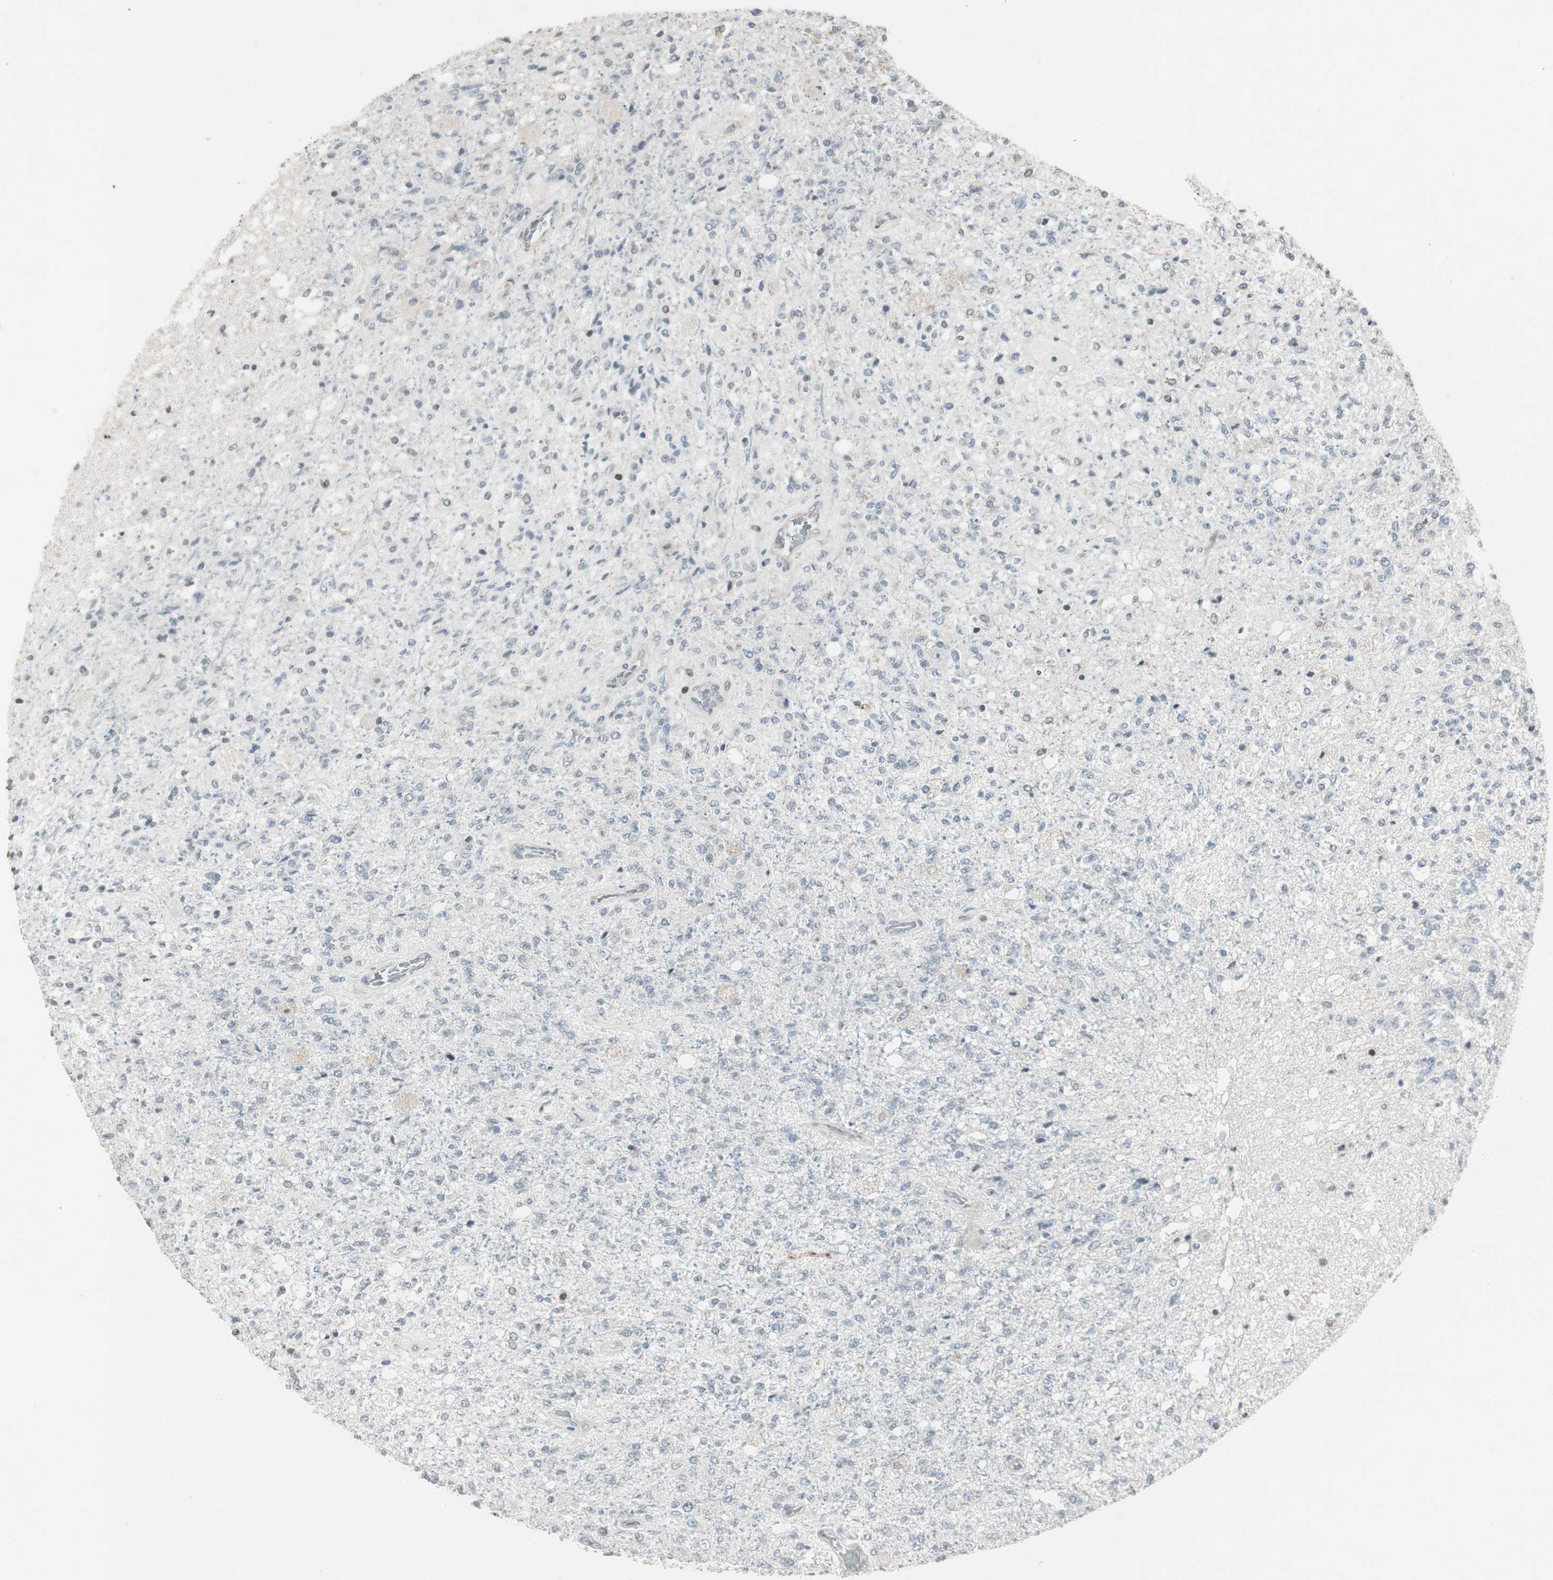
{"staining": {"intensity": "negative", "quantity": "none", "location": "none"}, "tissue": "glioma", "cell_type": "Tumor cells", "image_type": "cancer", "snomed": [{"axis": "morphology", "description": "Normal tissue, NOS"}, {"axis": "morphology", "description": "Glioma, malignant, High grade"}, {"axis": "topography", "description": "Cerebral cortex"}], "caption": "The immunohistochemistry photomicrograph has no significant staining in tumor cells of glioma tissue.", "gene": "ARHGEF1", "patient": {"sex": "male", "age": 77}}